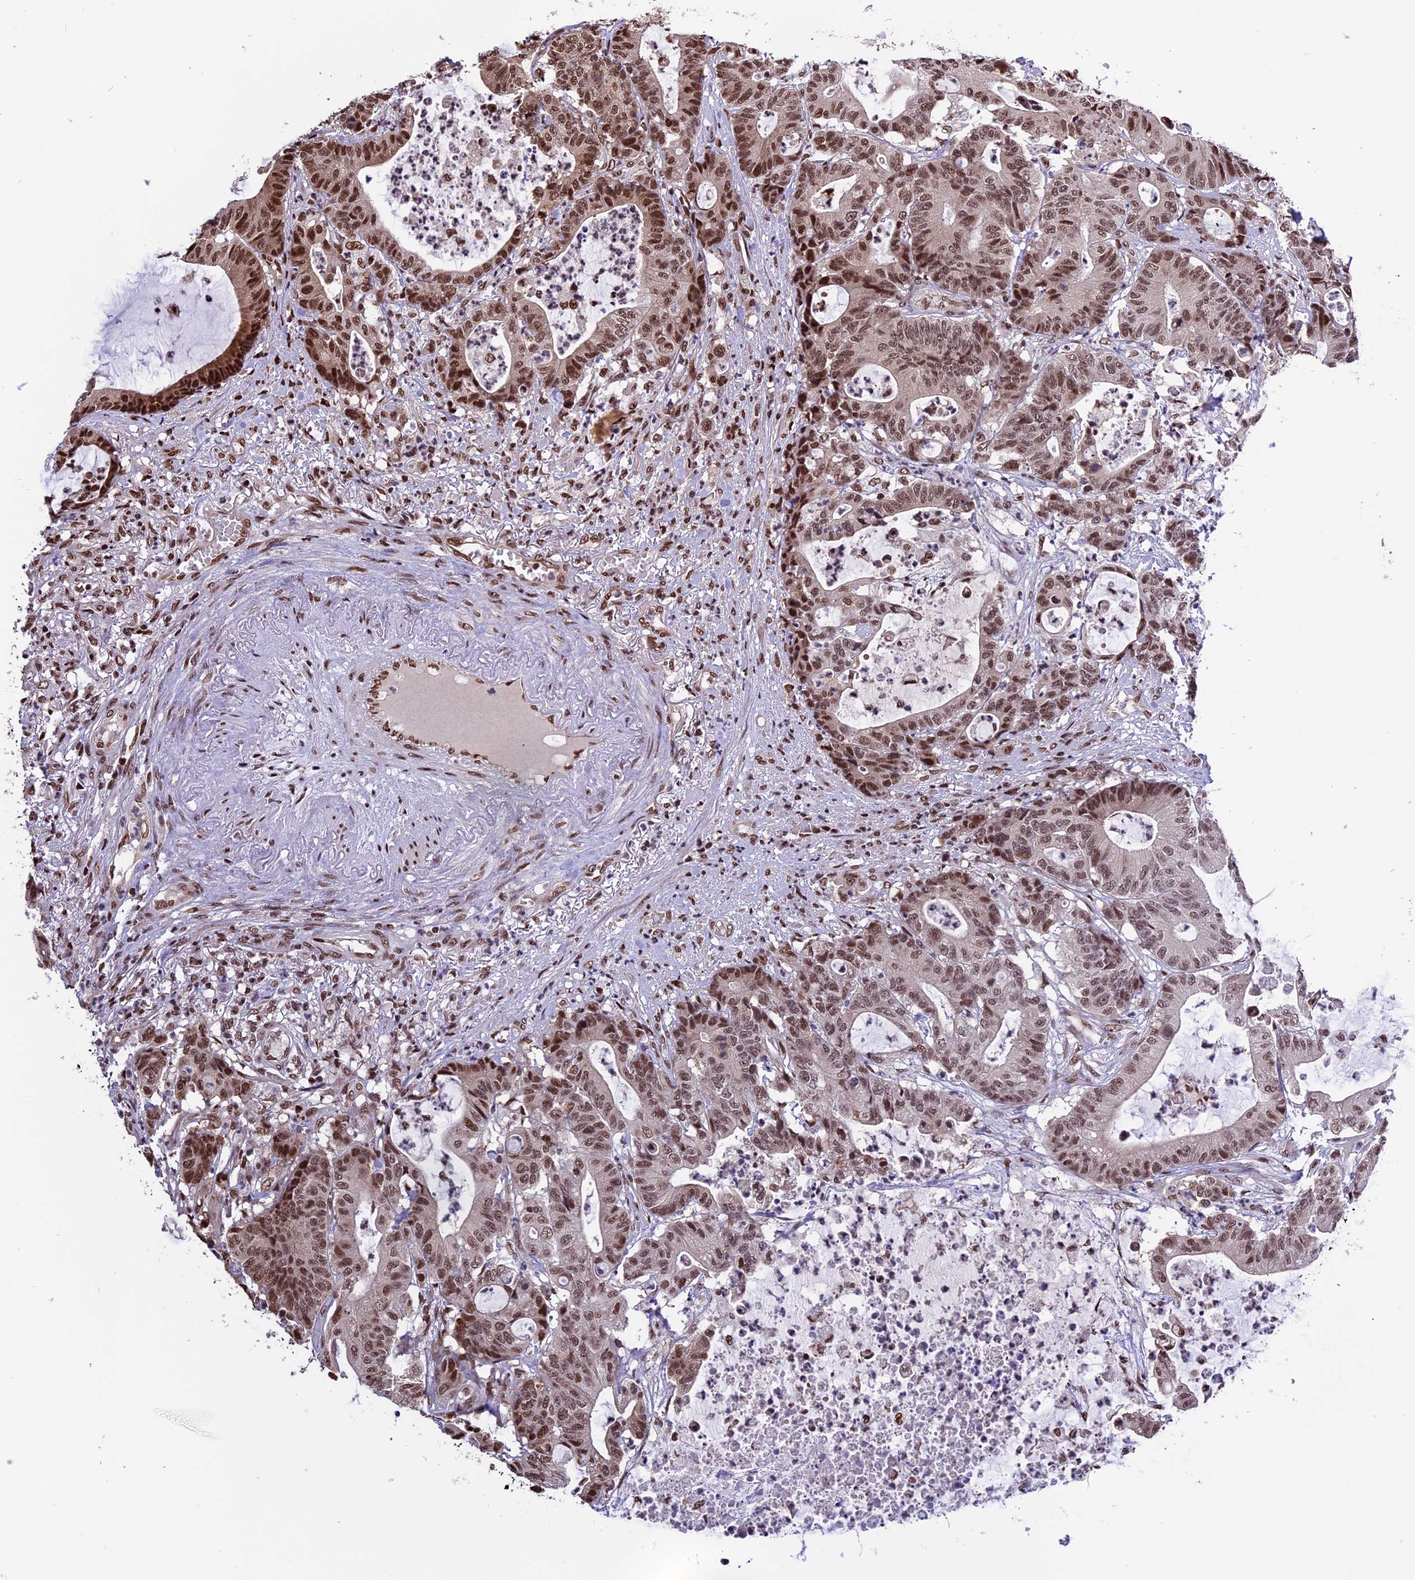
{"staining": {"intensity": "moderate", "quantity": ">75%", "location": "nuclear"}, "tissue": "colorectal cancer", "cell_type": "Tumor cells", "image_type": "cancer", "snomed": [{"axis": "morphology", "description": "Adenocarcinoma, NOS"}, {"axis": "topography", "description": "Colon"}], "caption": "Protein analysis of adenocarcinoma (colorectal) tissue exhibits moderate nuclear expression in approximately >75% of tumor cells.", "gene": "POLR3E", "patient": {"sex": "female", "age": 84}}